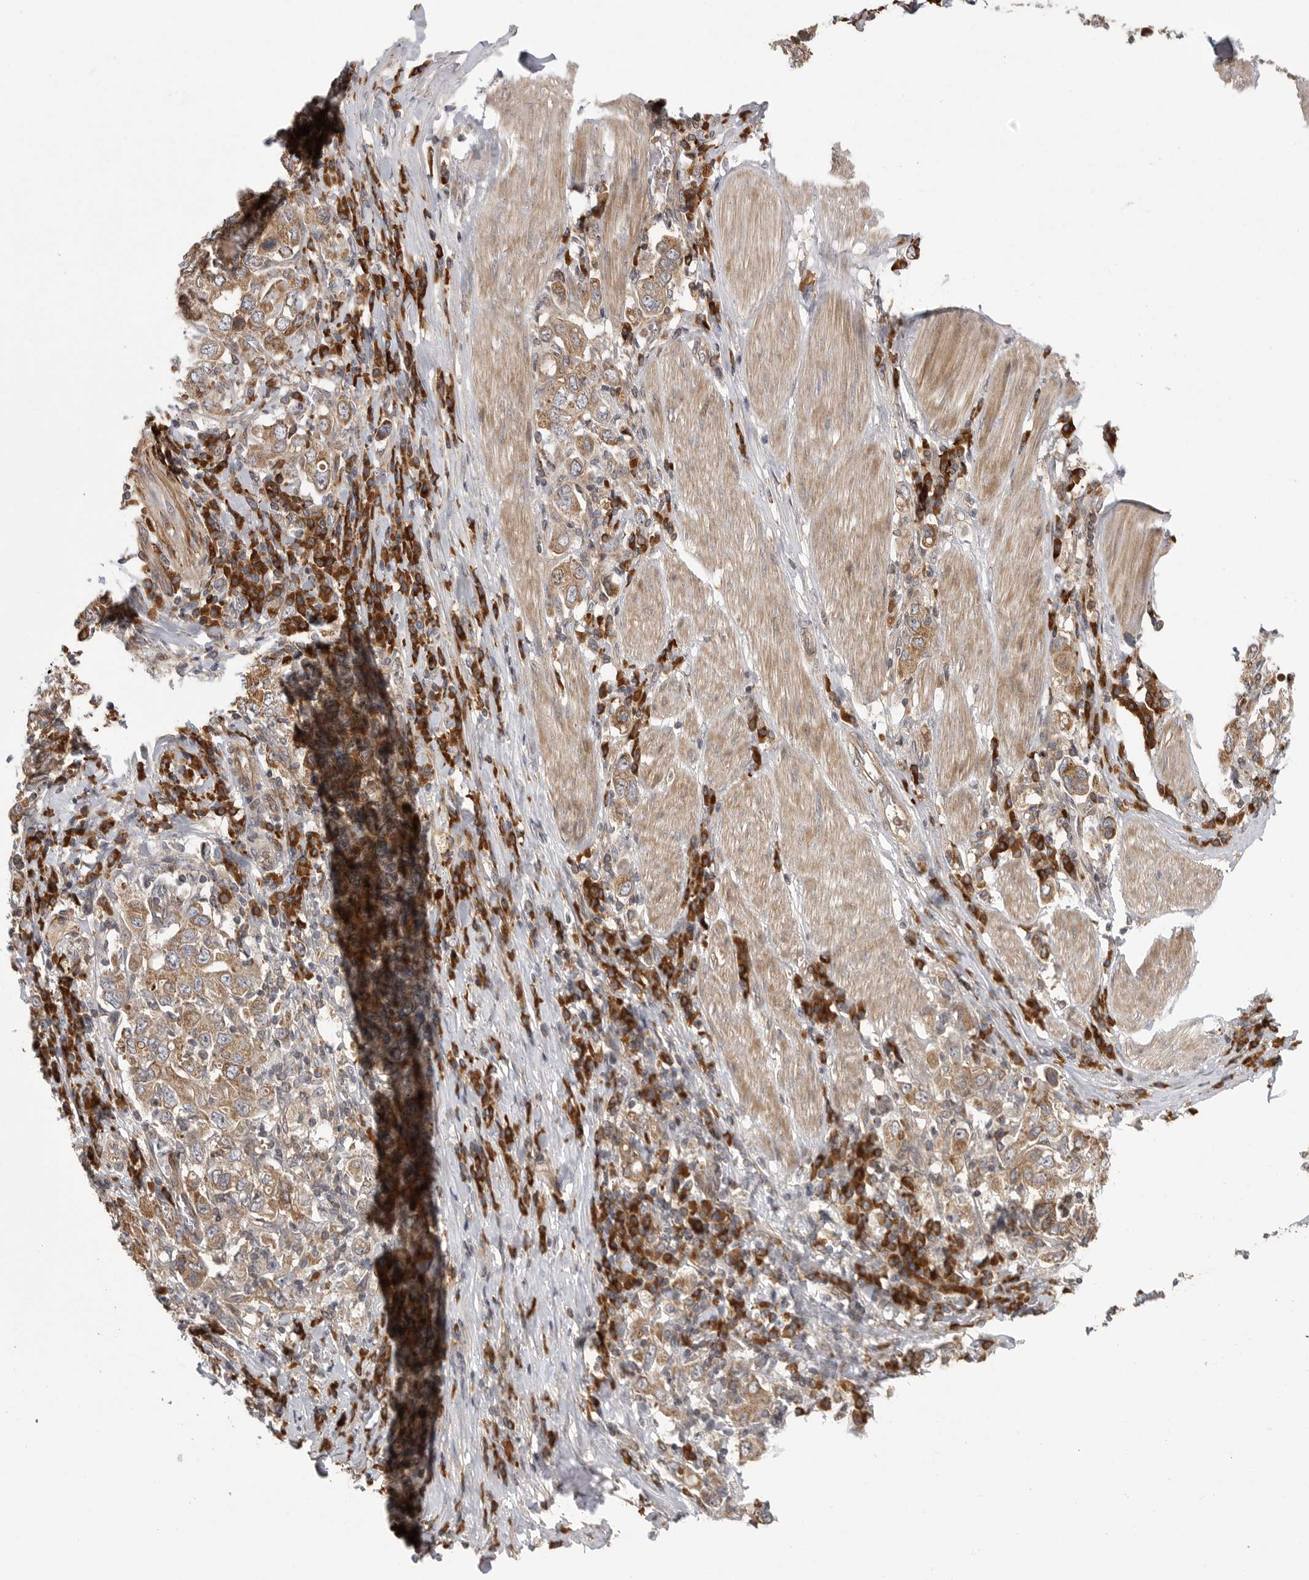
{"staining": {"intensity": "moderate", "quantity": ">75%", "location": "cytoplasmic/membranous"}, "tissue": "stomach cancer", "cell_type": "Tumor cells", "image_type": "cancer", "snomed": [{"axis": "morphology", "description": "Adenocarcinoma, NOS"}, {"axis": "topography", "description": "Stomach, upper"}], "caption": "An immunohistochemistry (IHC) photomicrograph of neoplastic tissue is shown. Protein staining in brown highlights moderate cytoplasmic/membranous positivity in stomach adenocarcinoma within tumor cells.", "gene": "OXR1", "patient": {"sex": "male", "age": 62}}